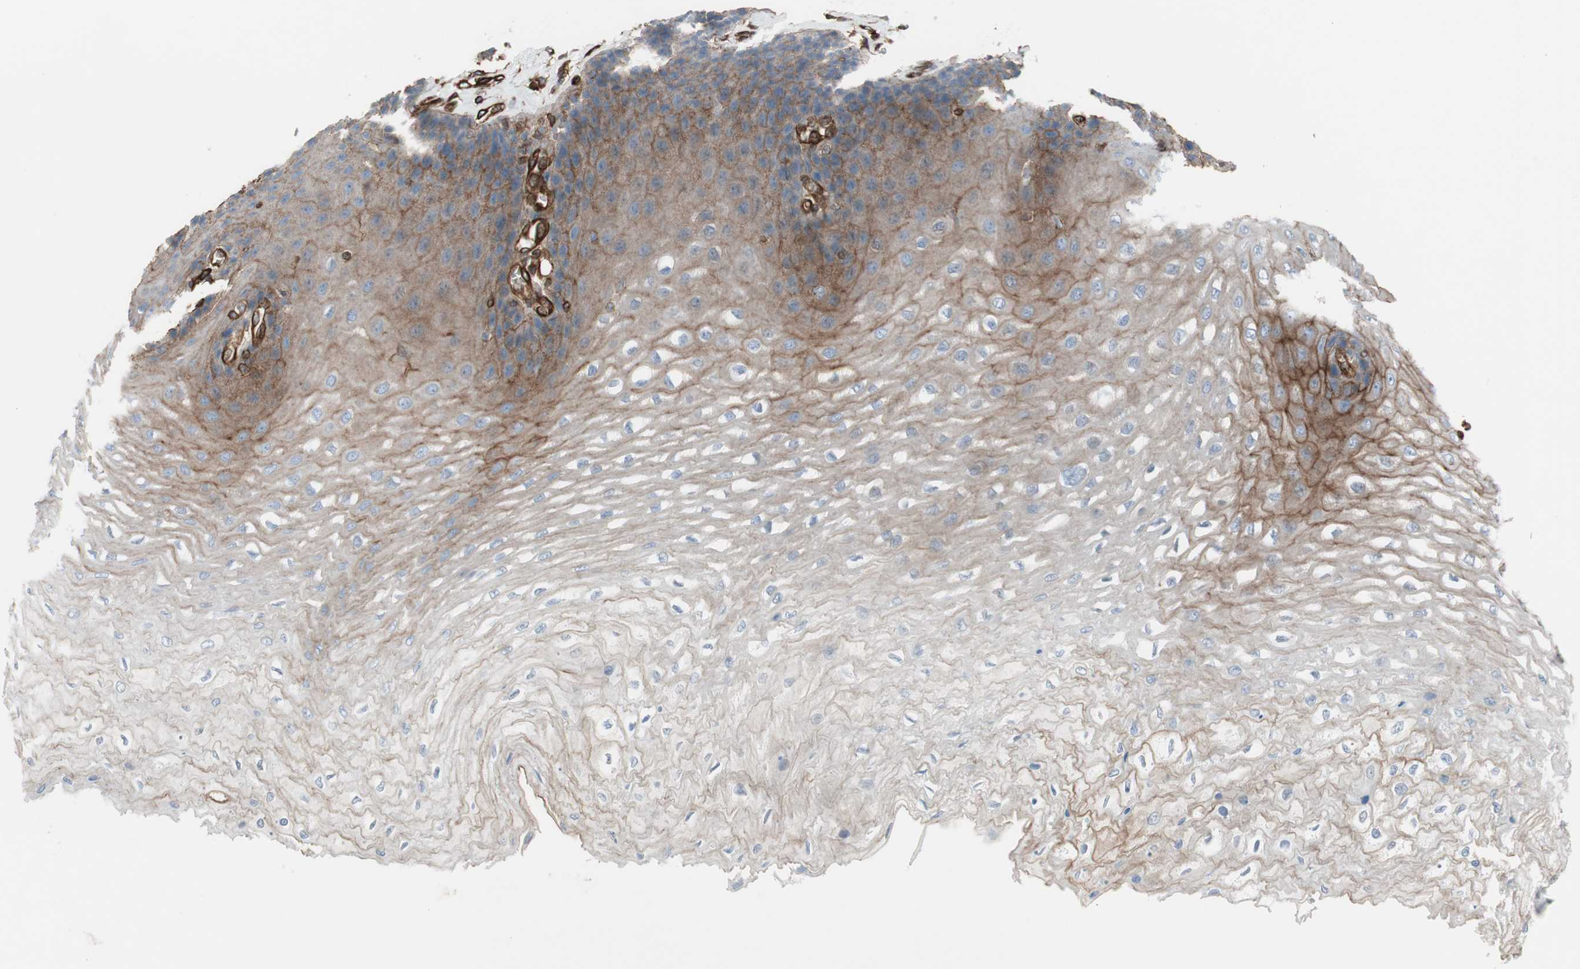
{"staining": {"intensity": "strong", "quantity": "<25%", "location": "cytoplasmic/membranous"}, "tissue": "esophagus", "cell_type": "Squamous epithelial cells", "image_type": "normal", "snomed": [{"axis": "morphology", "description": "Normal tissue, NOS"}, {"axis": "topography", "description": "Esophagus"}], "caption": "High-power microscopy captured an immunohistochemistry micrograph of benign esophagus, revealing strong cytoplasmic/membranous staining in about <25% of squamous epithelial cells. The staining was performed using DAB (3,3'-diaminobenzidine) to visualize the protein expression in brown, while the nuclei were stained in blue with hematoxylin (Magnification: 20x).", "gene": "TCTA", "patient": {"sex": "female", "age": 72}}